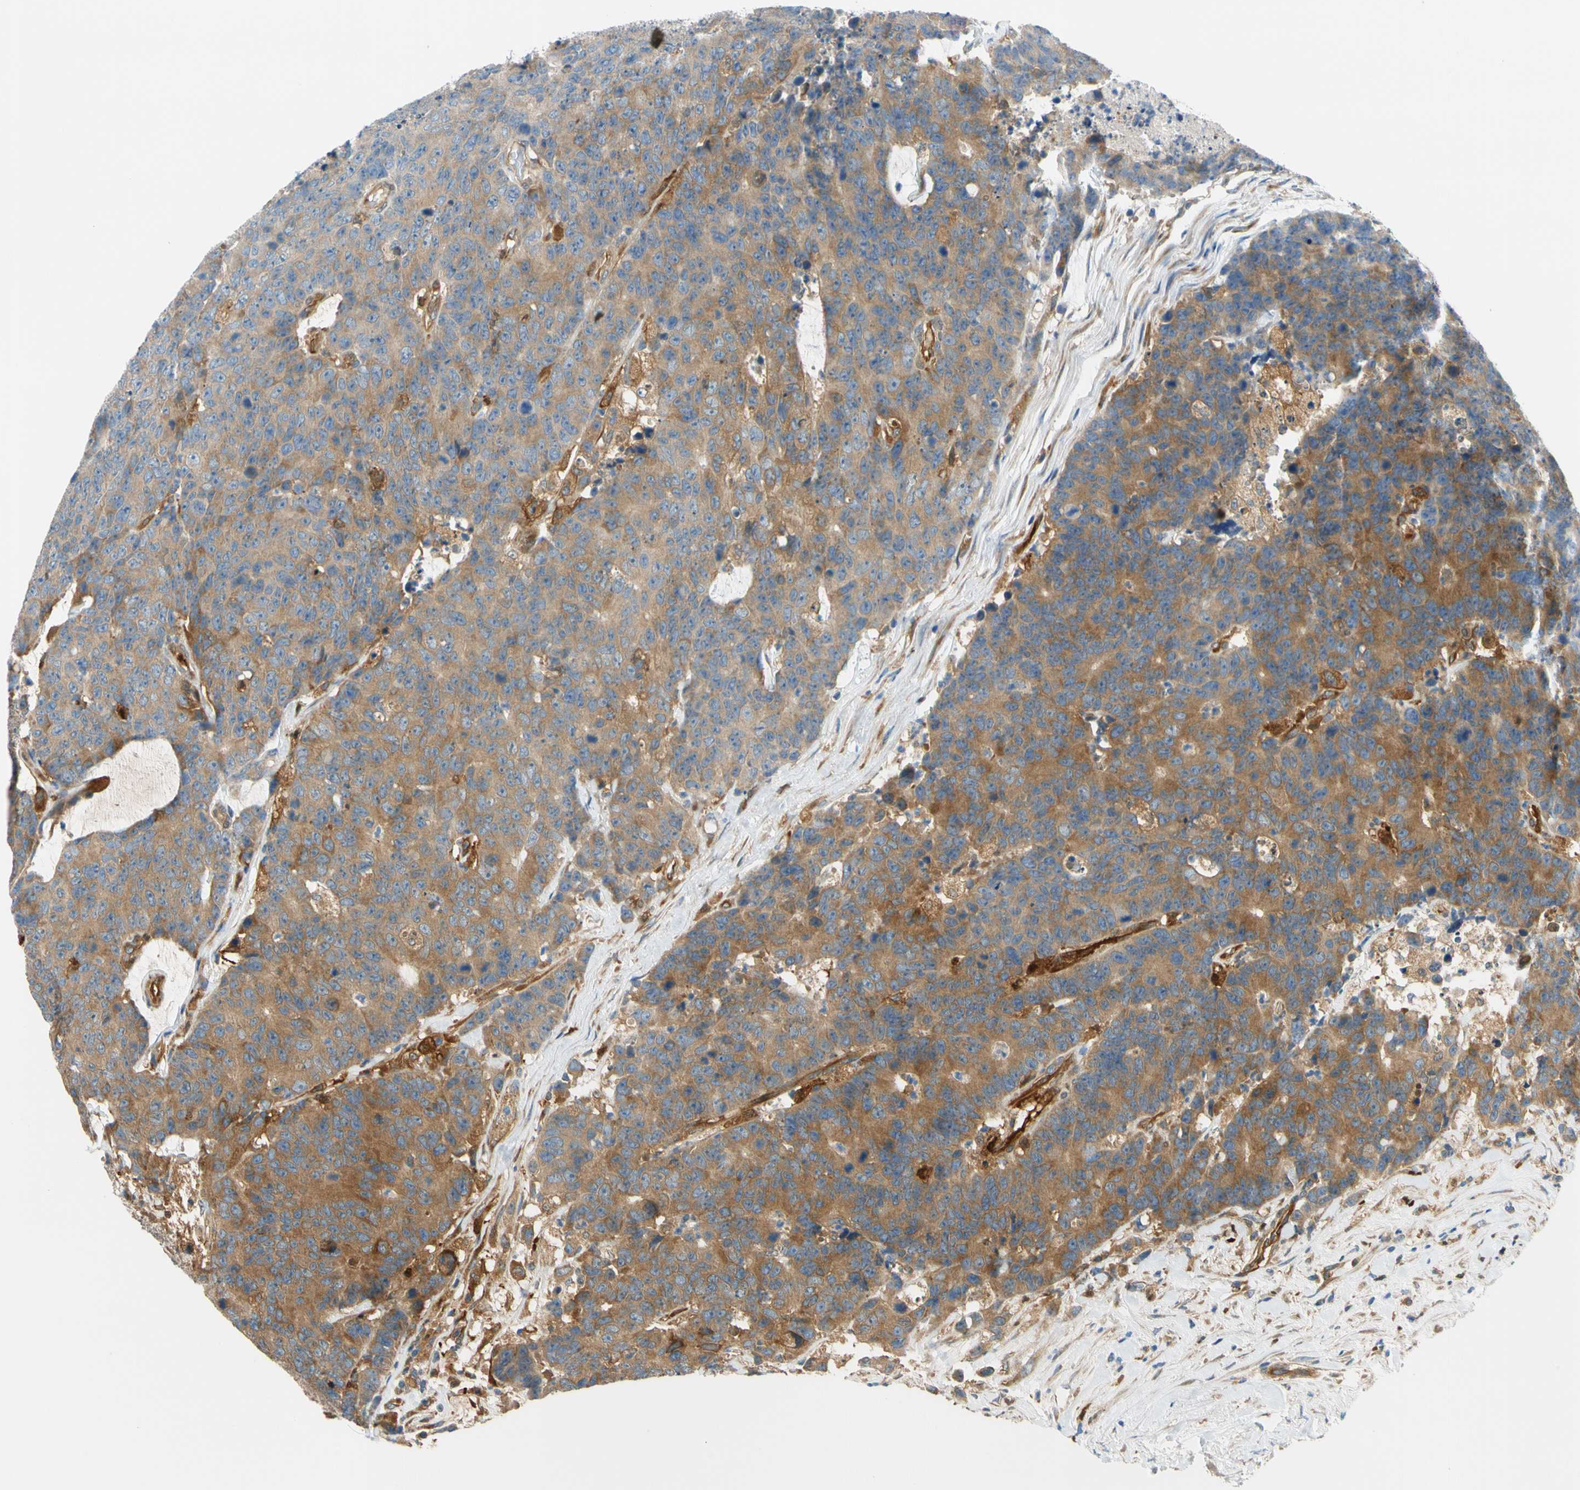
{"staining": {"intensity": "moderate", "quantity": ">75%", "location": "cytoplasmic/membranous"}, "tissue": "colorectal cancer", "cell_type": "Tumor cells", "image_type": "cancer", "snomed": [{"axis": "morphology", "description": "Adenocarcinoma, NOS"}, {"axis": "topography", "description": "Colon"}], "caption": "DAB (3,3'-diaminobenzidine) immunohistochemical staining of human colorectal adenocarcinoma exhibits moderate cytoplasmic/membranous protein staining in about >75% of tumor cells.", "gene": "PARP14", "patient": {"sex": "female", "age": 86}}